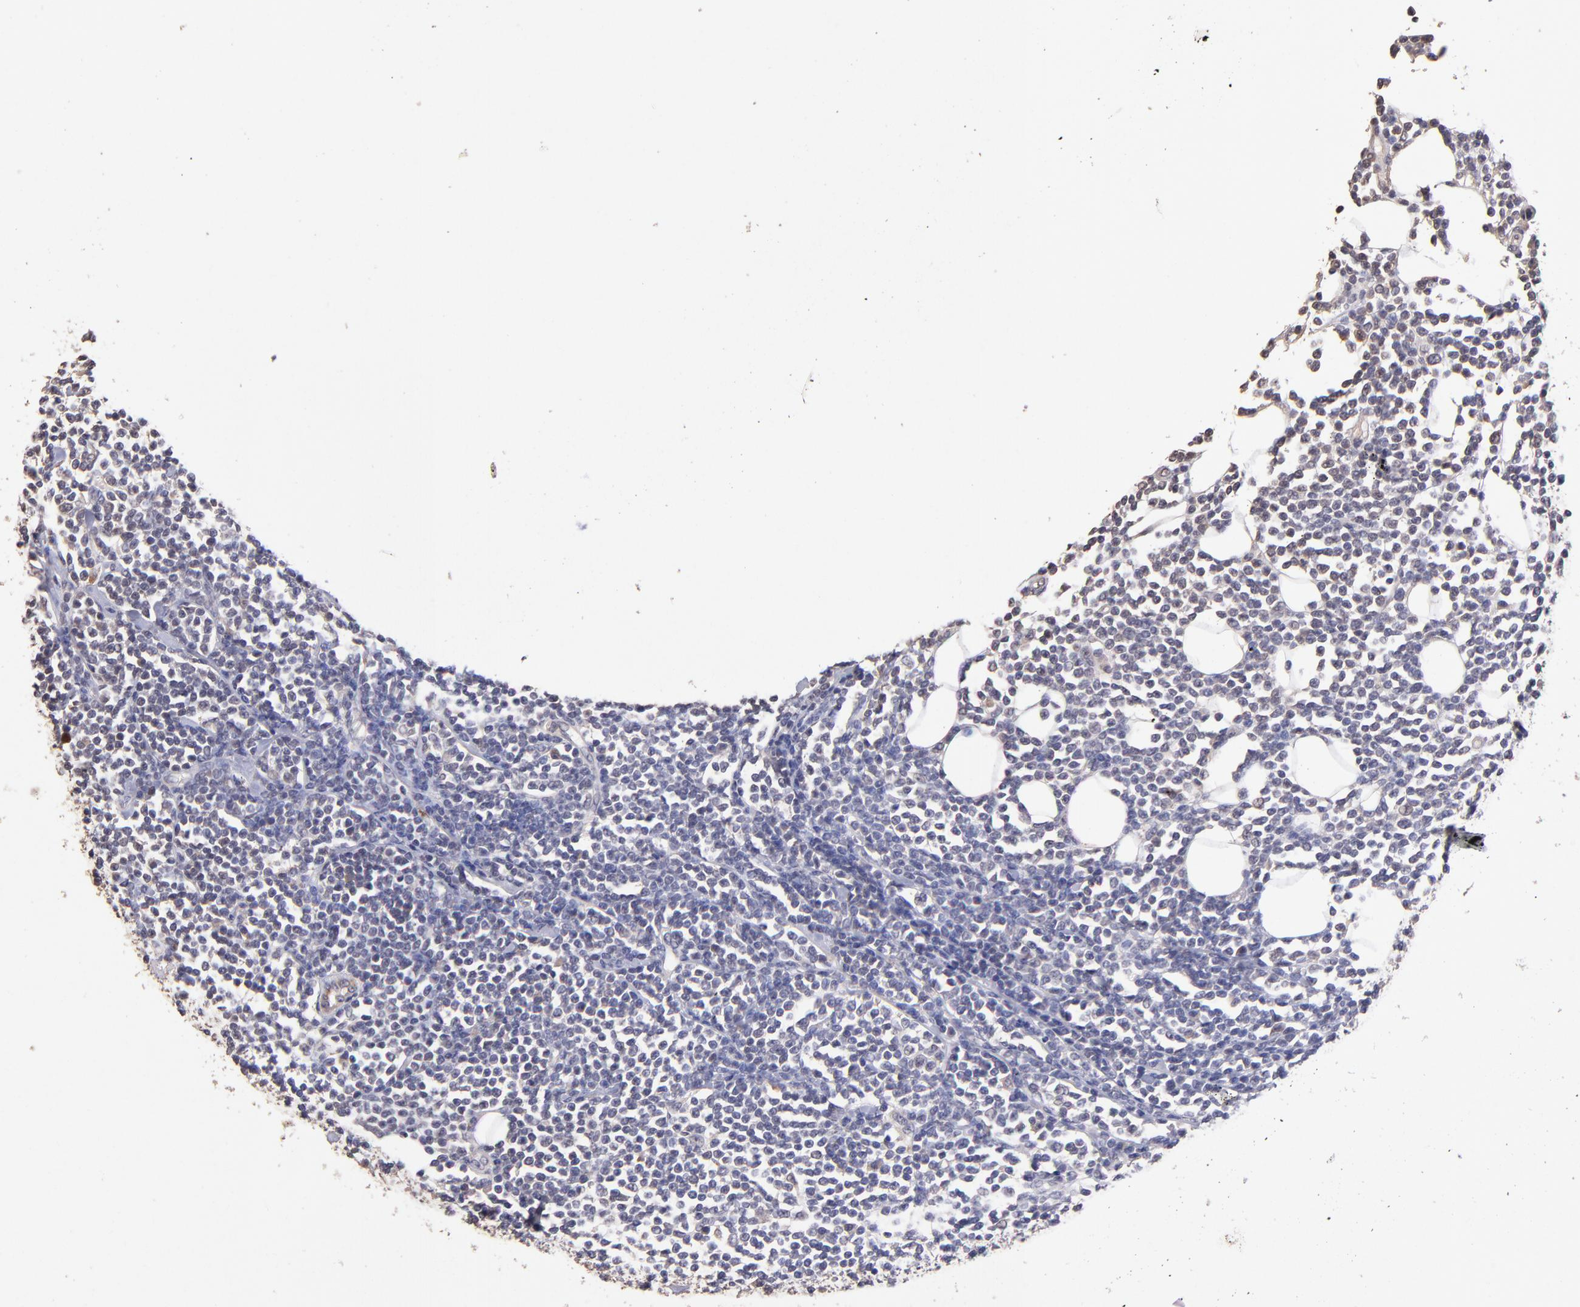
{"staining": {"intensity": "negative", "quantity": "none", "location": "none"}, "tissue": "lymphoma", "cell_type": "Tumor cells", "image_type": "cancer", "snomed": [{"axis": "morphology", "description": "Malignant lymphoma, non-Hodgkin's type, Low grade"}, {"axis": "topography", "description": "Soft tissue"}], "caption": "A high-resolution histopathology image shows immunohistochemistry staining of lymphoma, which reveals no significant positivity in tumor cells. The staining is performed using DAB brown chromogen with nuclei counter-stained in using hematoxylin.", "gene": "RNASEL", "patient": {"sex": "male", "age": 92}}